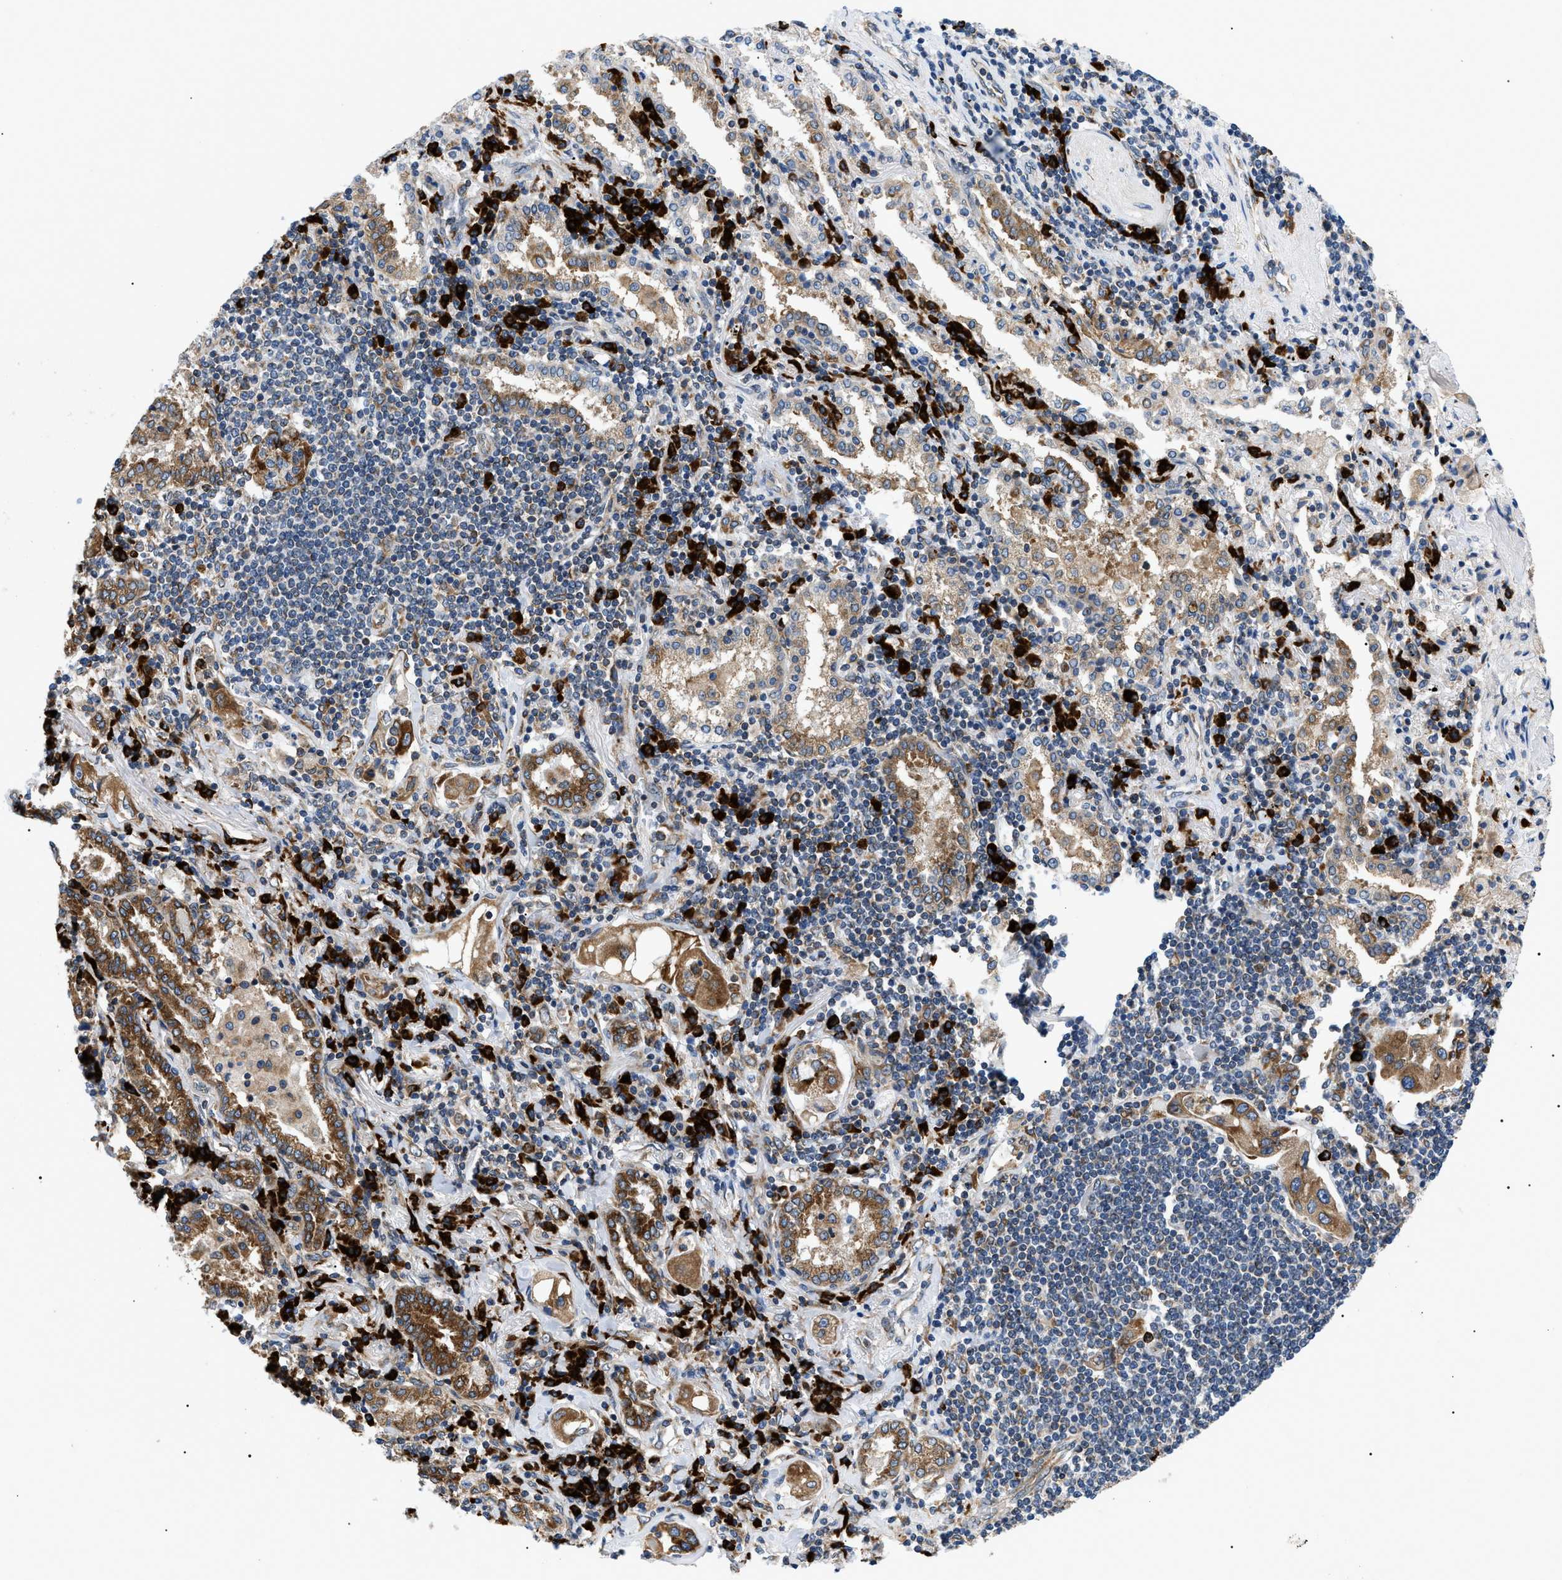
{"staining": {"intensity": "moderate", "quantity": ">75%", "location": "cytoplasmic/membranous"}, "tissue": "lung cancer", "cell_type": "Tumor cells", "image_type": "cancer", "snomed": [{"axis": "morphology", "description": "Adenocarcinoma, NOS"}, {"axis": "topography", "description": "Lung"}], "caption": "The immunohistochemical stain shows moderate cytoplasmic/membranous positivity in tumor cells of lung adenocarcinoma tissue.", "gene": "DERL1", "patient": {"sex": "female", "age": 65}}